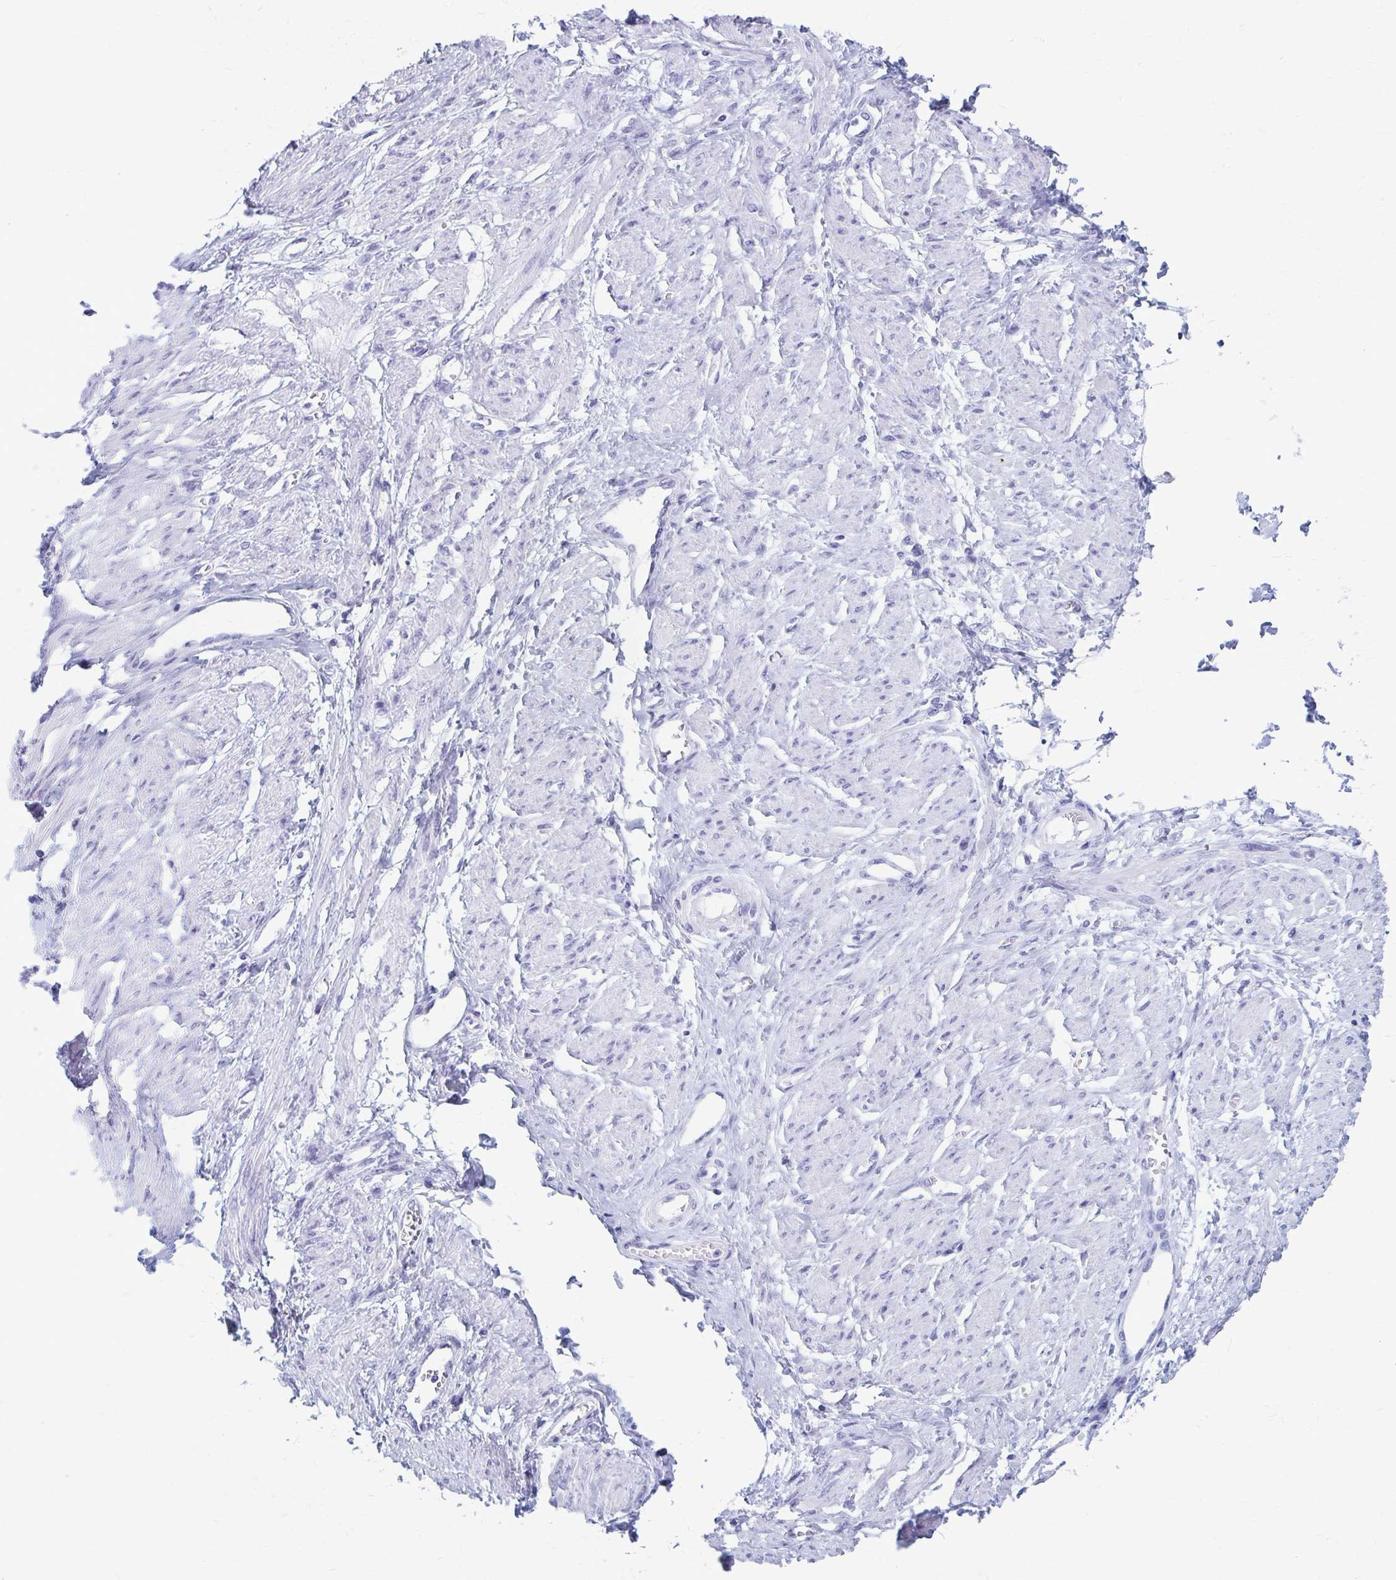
{"staining": {"intensity": "negative", "quantity": "none", "location": "none"}, "tissue": "smooth muscle", "cell_type": "Smooth muscle cells", "image_type": "normal", "snomed": [{"axis": "morphology", "description": "Normal tissue, NOS"}, {"axis": "topography", "description": "Smooth muscle"}, {"axis": "topography", "description": "Uterus"}], "caption": "Immunohistochemistry micrograph of unremarkable human smooth muscle stained for a protein (brown), which demonstrates no positivity in smooth muscle cells. The staining is performed using DAB (3,3'-diaminobenzidine) brown chromogen with nuclei counter-stained in using hematoxylin.", "gene": "CELF5", "patient": {"sex": "female", "age": 39}}